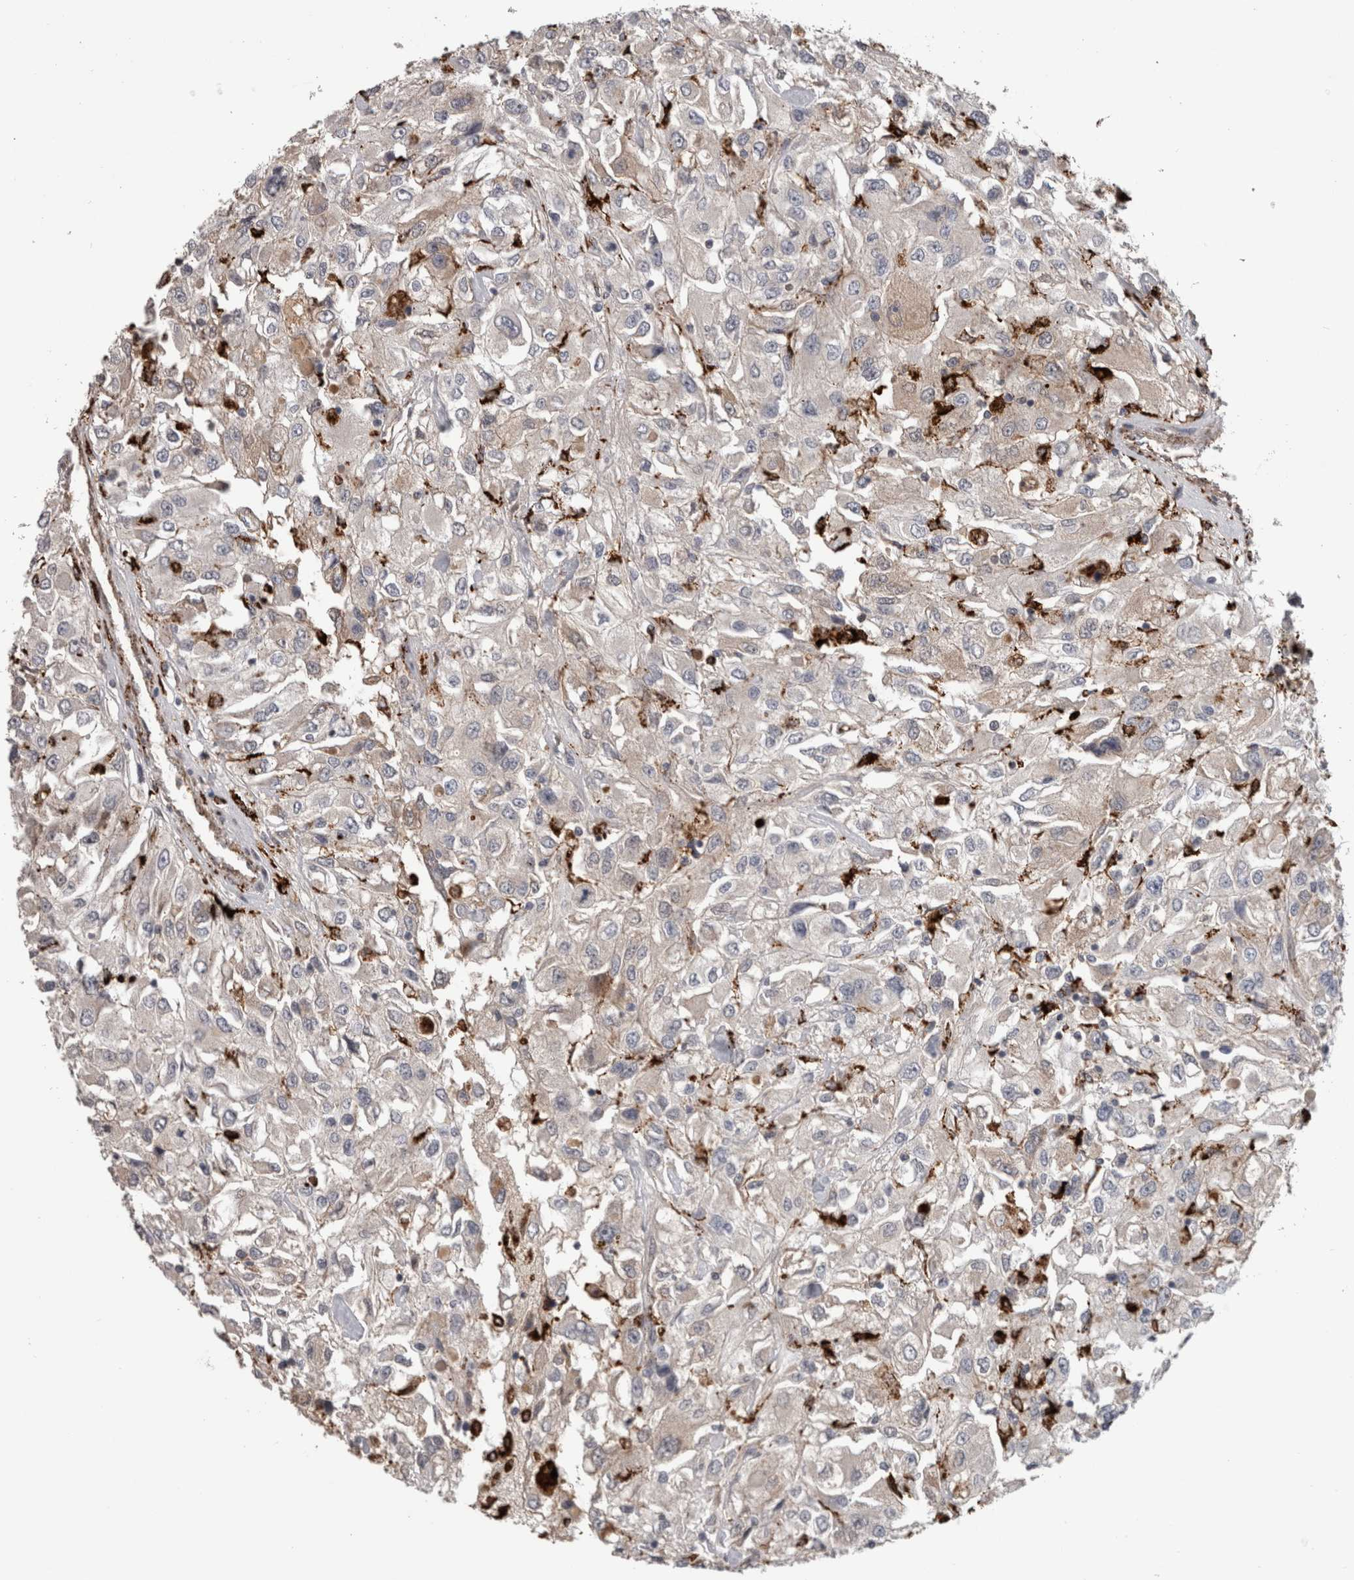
{"staining": {"intensity": "weak", "quantity": "<25%", "location": "cytoplasmic/membranous"}, "tissue": "renal cancer", "cell_type": "Tumor cells", "image_type": "cancer", "snomed": [{"axis": "morphology", "description": "Adenocarcinoma, NOS"}, {"axis": "topography", "description": "Kidney"}], "caption": "Immunohistochemistry image of renal cancer stained for a protein (brown), which demonstrates no staining in tumor cells.", "gene": "CTSZ", "patient": {"sex": "female", "age": 52}}